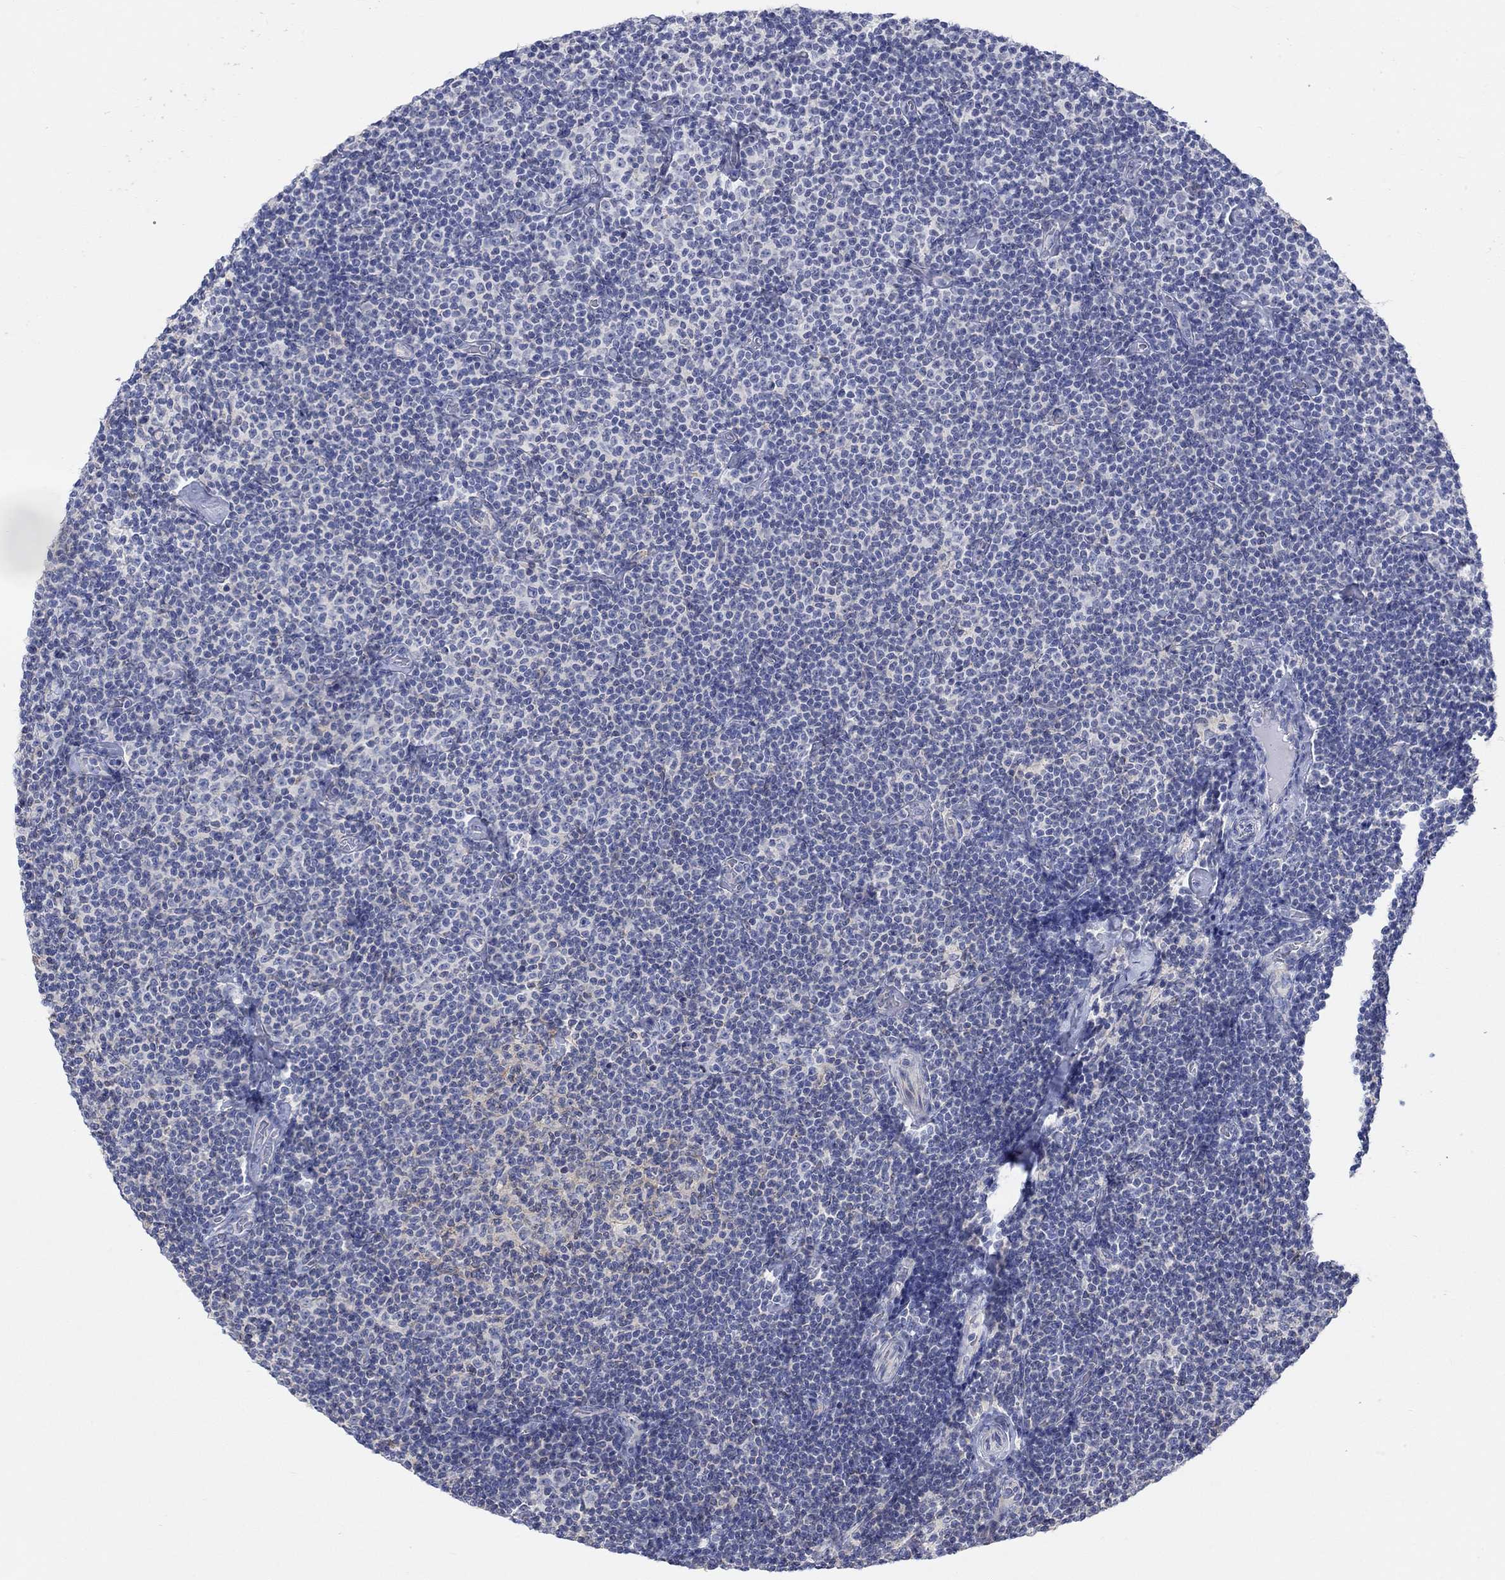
{"staining": {"intensity": "negative", "quantity": "none", "location": "none"}, "tissue": "lymphoma", "cell_type": "Tumor cells", "image_type": "cancer", "snomed": [{"axis": "morphology", "description": "Malignant lymphoma, non-Hodgkin's type, Low grade"}, {"axis": "topography", "description": "Lymph node"}], "caption": "An immunohistochemistry histopathology image of low-grade malignant lymphoma, non-Hodgkin's type is shown. There is no staining in tumor cells of low-grade malignant lymphoma, non-Hodgkin's type.", "gene": "NAV3", "patient": {"sex": "male", "age": 81}}